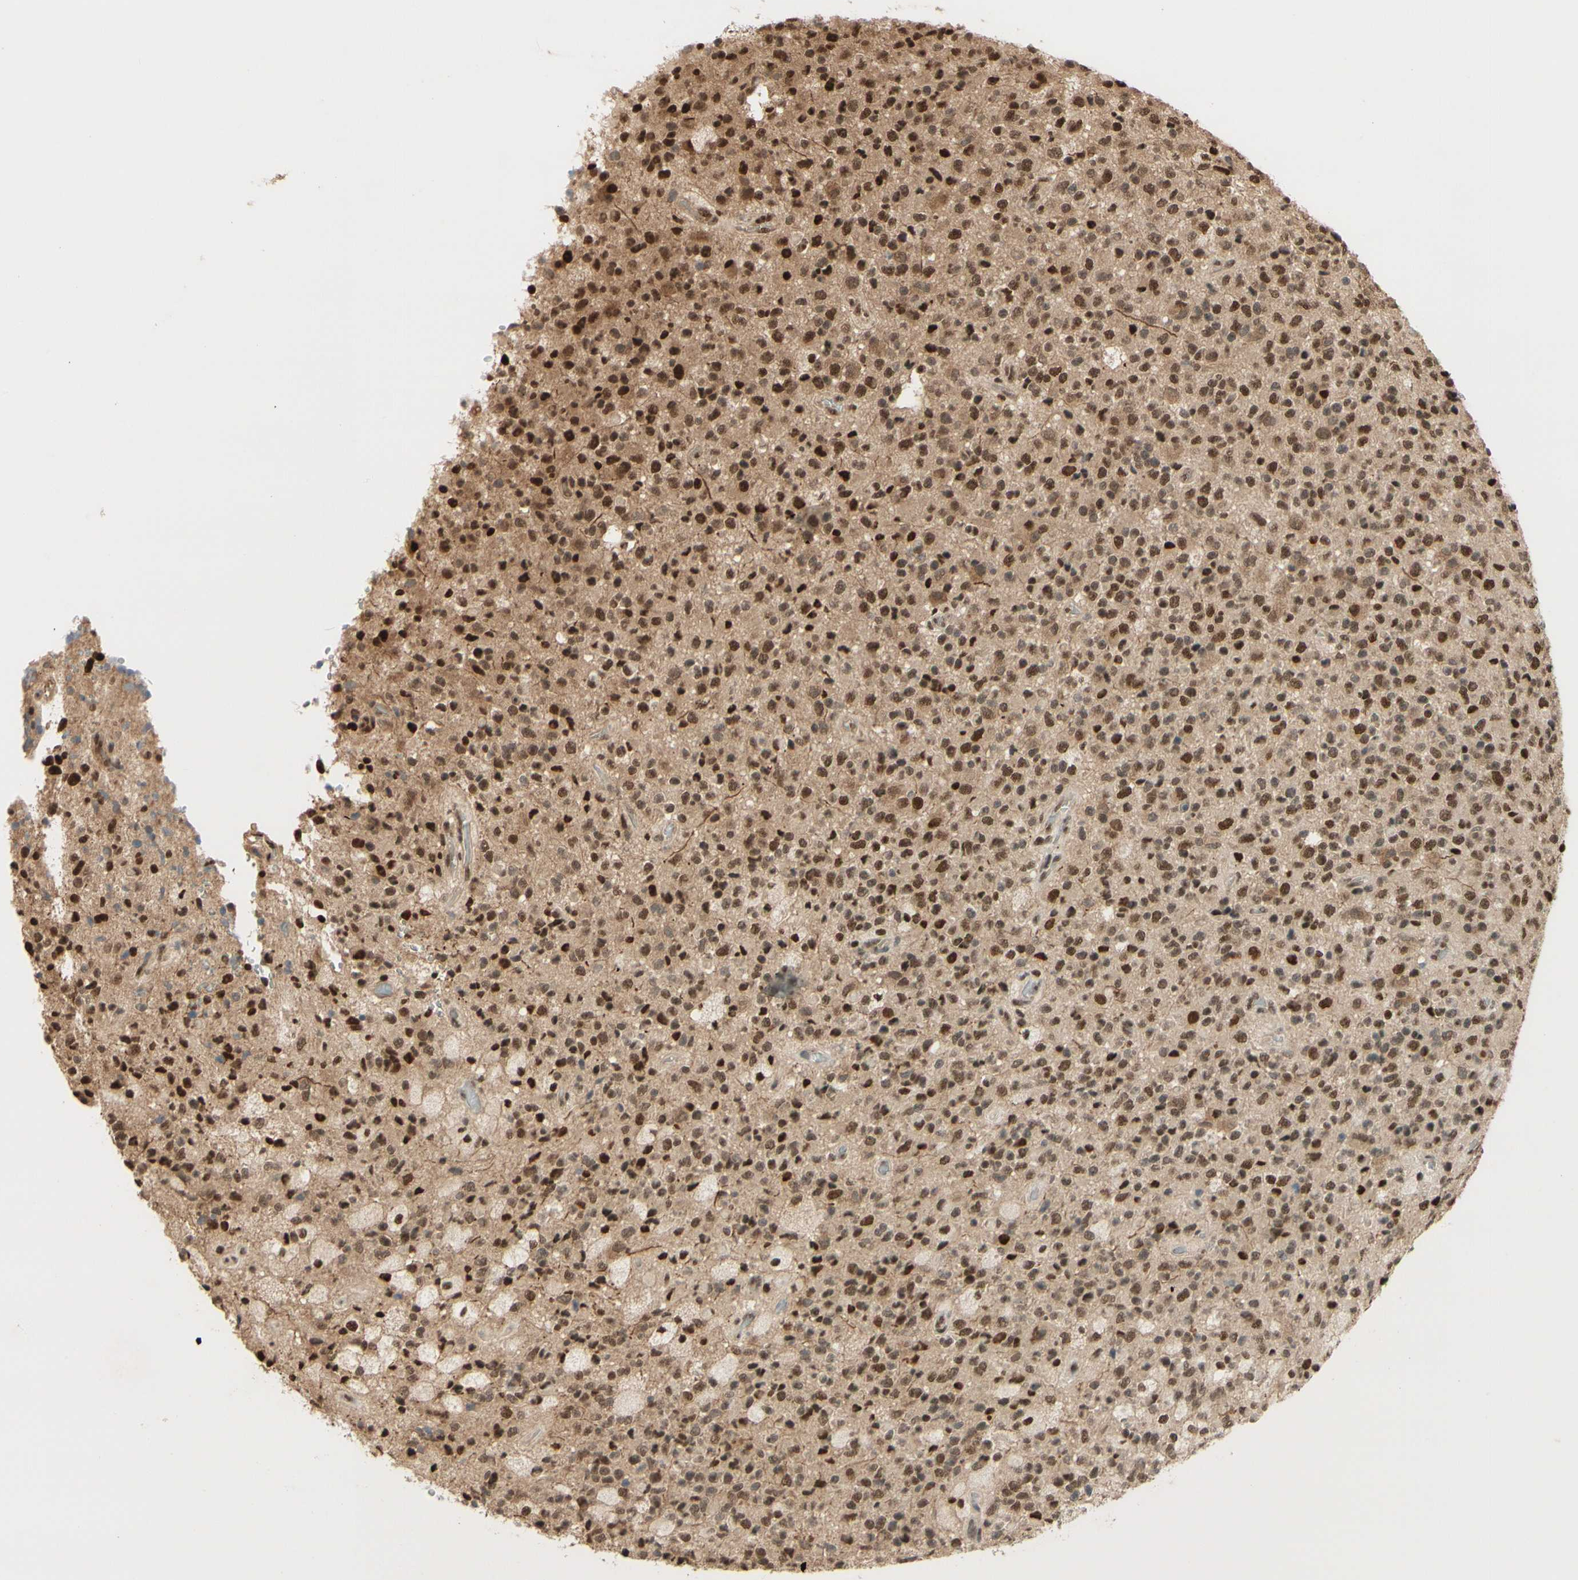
{"staining": {"intensity": "strong", "quantity": ">75%", "location": "cytoplasmic/membranous,nuclear"}, "tissue": "glioma", "cell_type": "Tumor cells", "image_type": "cancer", "snomed": [{"axis": "morphology", "description": "Glioma, malignant, High grade"}, {"axis": "topography", "description": "pancreas cauda"}], "caption": "A high amount of strong cytoplasmic/membranous and nuclear expression is identified in approximately >75% of tumor cells in glioma tissue. The protein is shown in brown color, while the nuclei are stained blue.", "gene": "HSF1", "patient": {"sex": "male", "age": 60}}